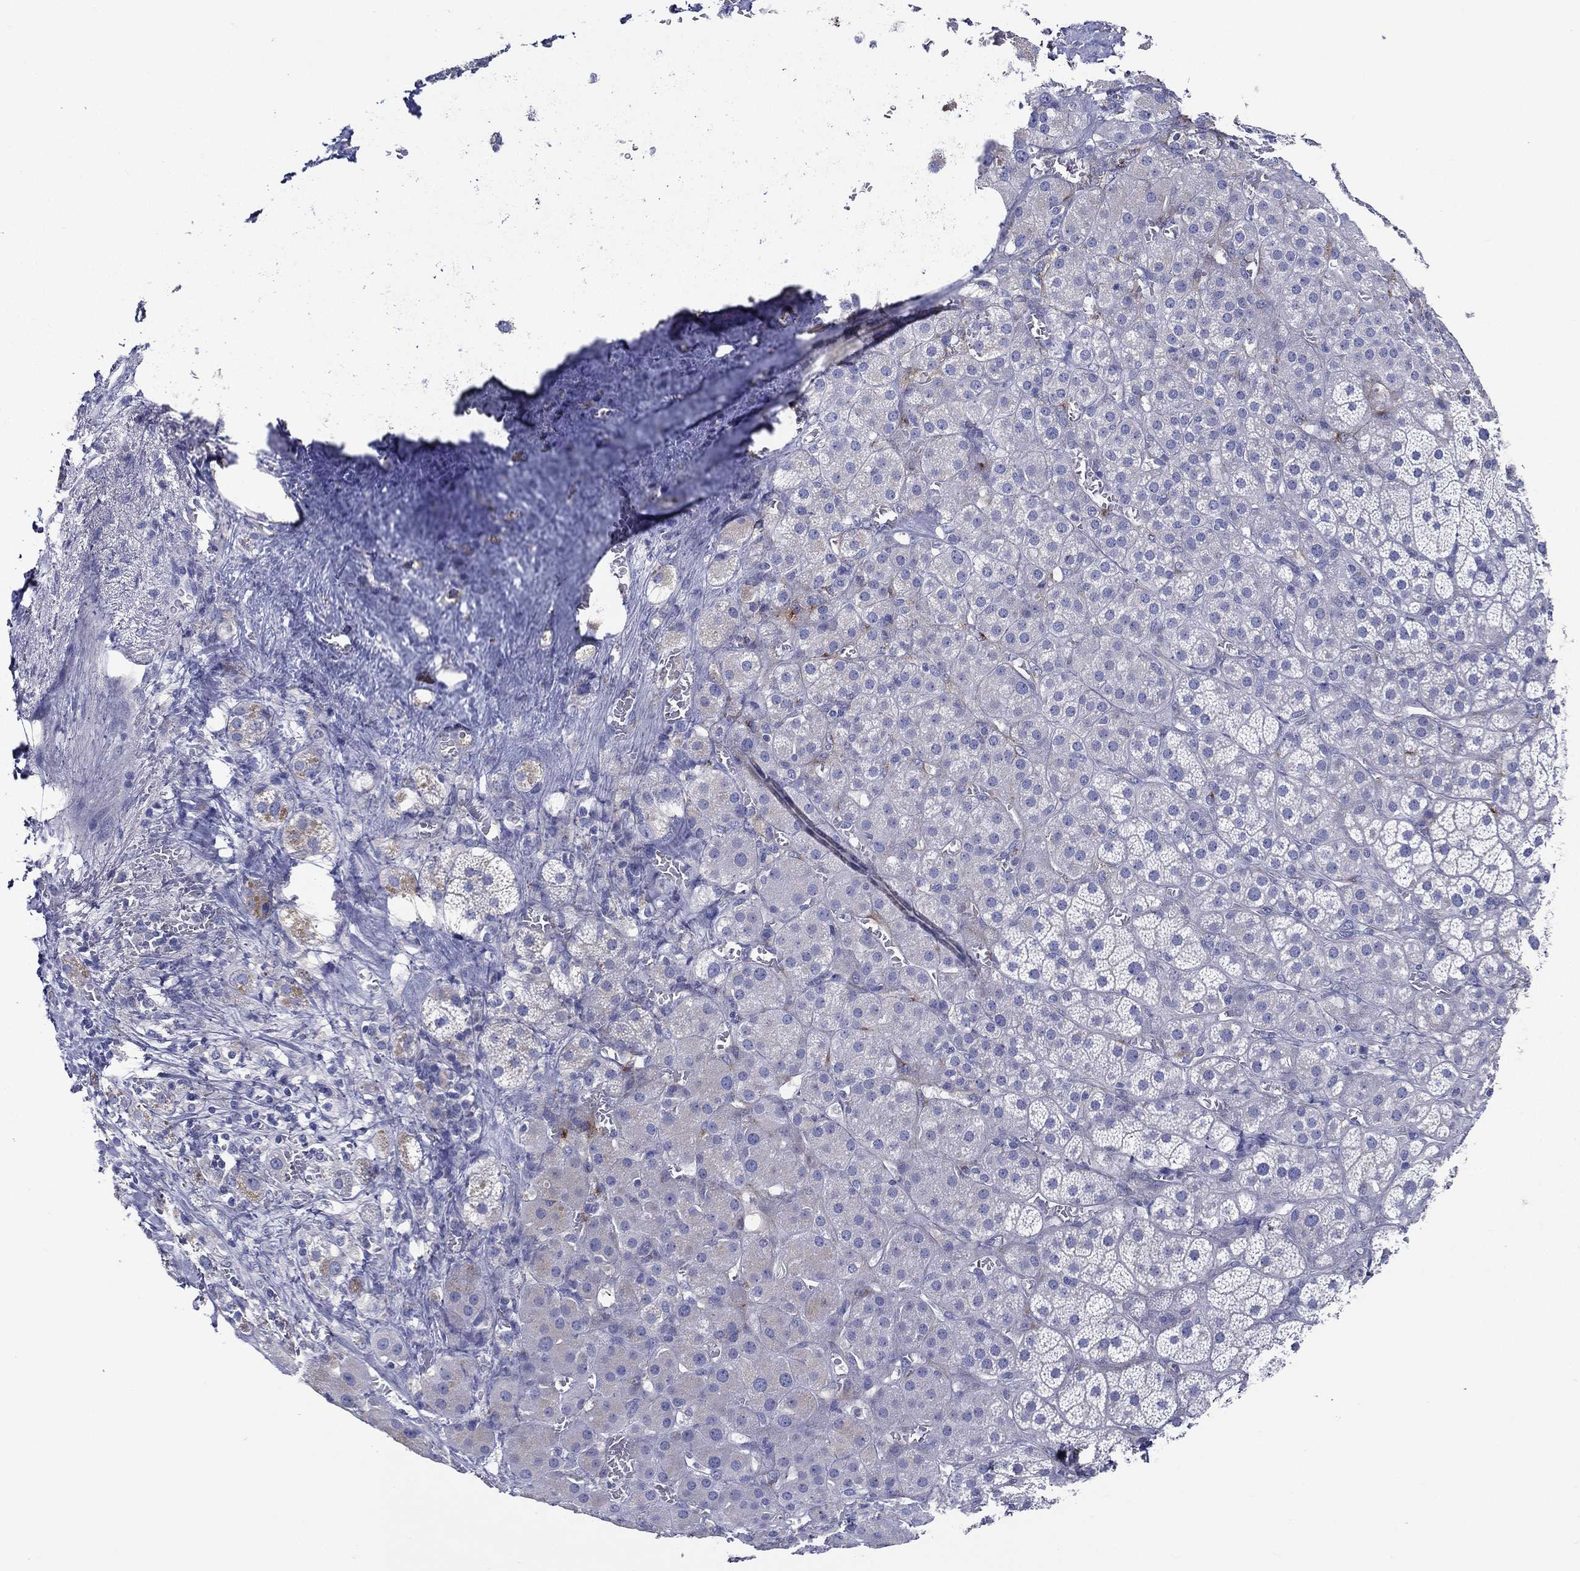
{"staining": {"intensity": "negative", "quantity": "none", "location": "none"}, "tissue": "adrenal gland", "cell_type": "Glandular cells", "image_type": "normal", "snomed": [{"axis": "morphology", "description": "Normal tissue, NOS"}, {"axis": "topography", "description": "Adrenal gland"}], "caption": "The micrograph demonstrates no staining of glandular cells in unremarkable adrenal gland. Brightfield microscopy of immunohistochemistry stained with DAB (brown) and hematoxylin (blue), captured at high magnification.", "gene": "ACE2", "patient": {"sex": "male", "age": 70}}